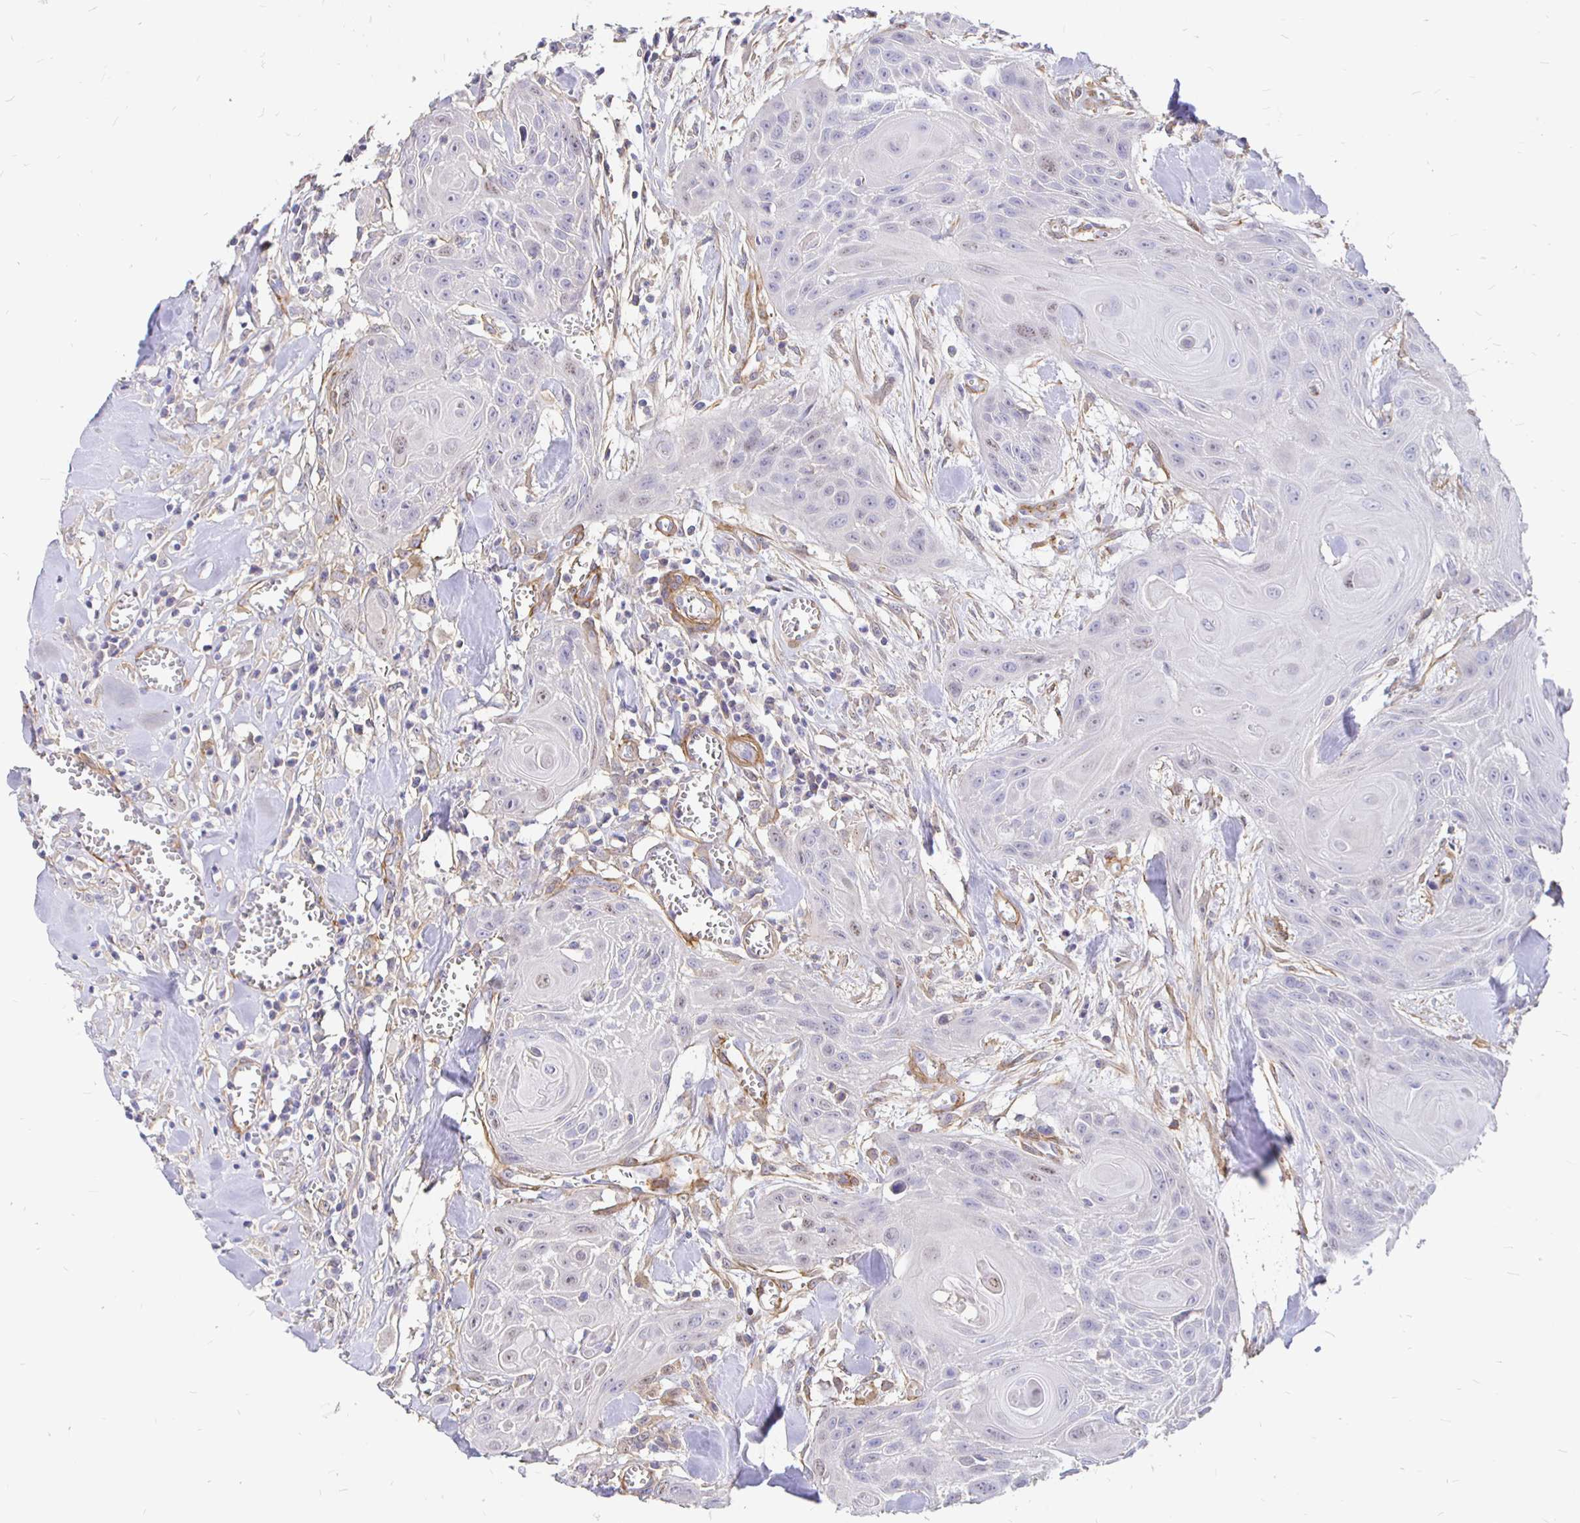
{"staining": {"intensity": "weak", "quantity": "<25%", "location": "nuclear"}, "tissue": "head and neck cancer", "cell_type": "Tumor cells", "image_type": "cancer", "snomed": [{"axis": "morphology", "description": "Squamous cell carcinoma, NOS"}, {"axis": "topography", "description": "Lymph node"}, {"axis": "topography", "description": "Salivary gland"}, {"axis": "topography", "description": "Head-Neck"}], "caption": "Protein analysis of head and neck cancer (squamous cell carcinoma) displays no significant staining in tumor cells.", "gene": "PALM2AKAP2", "patient": {"sex": "female", "age": 74}}